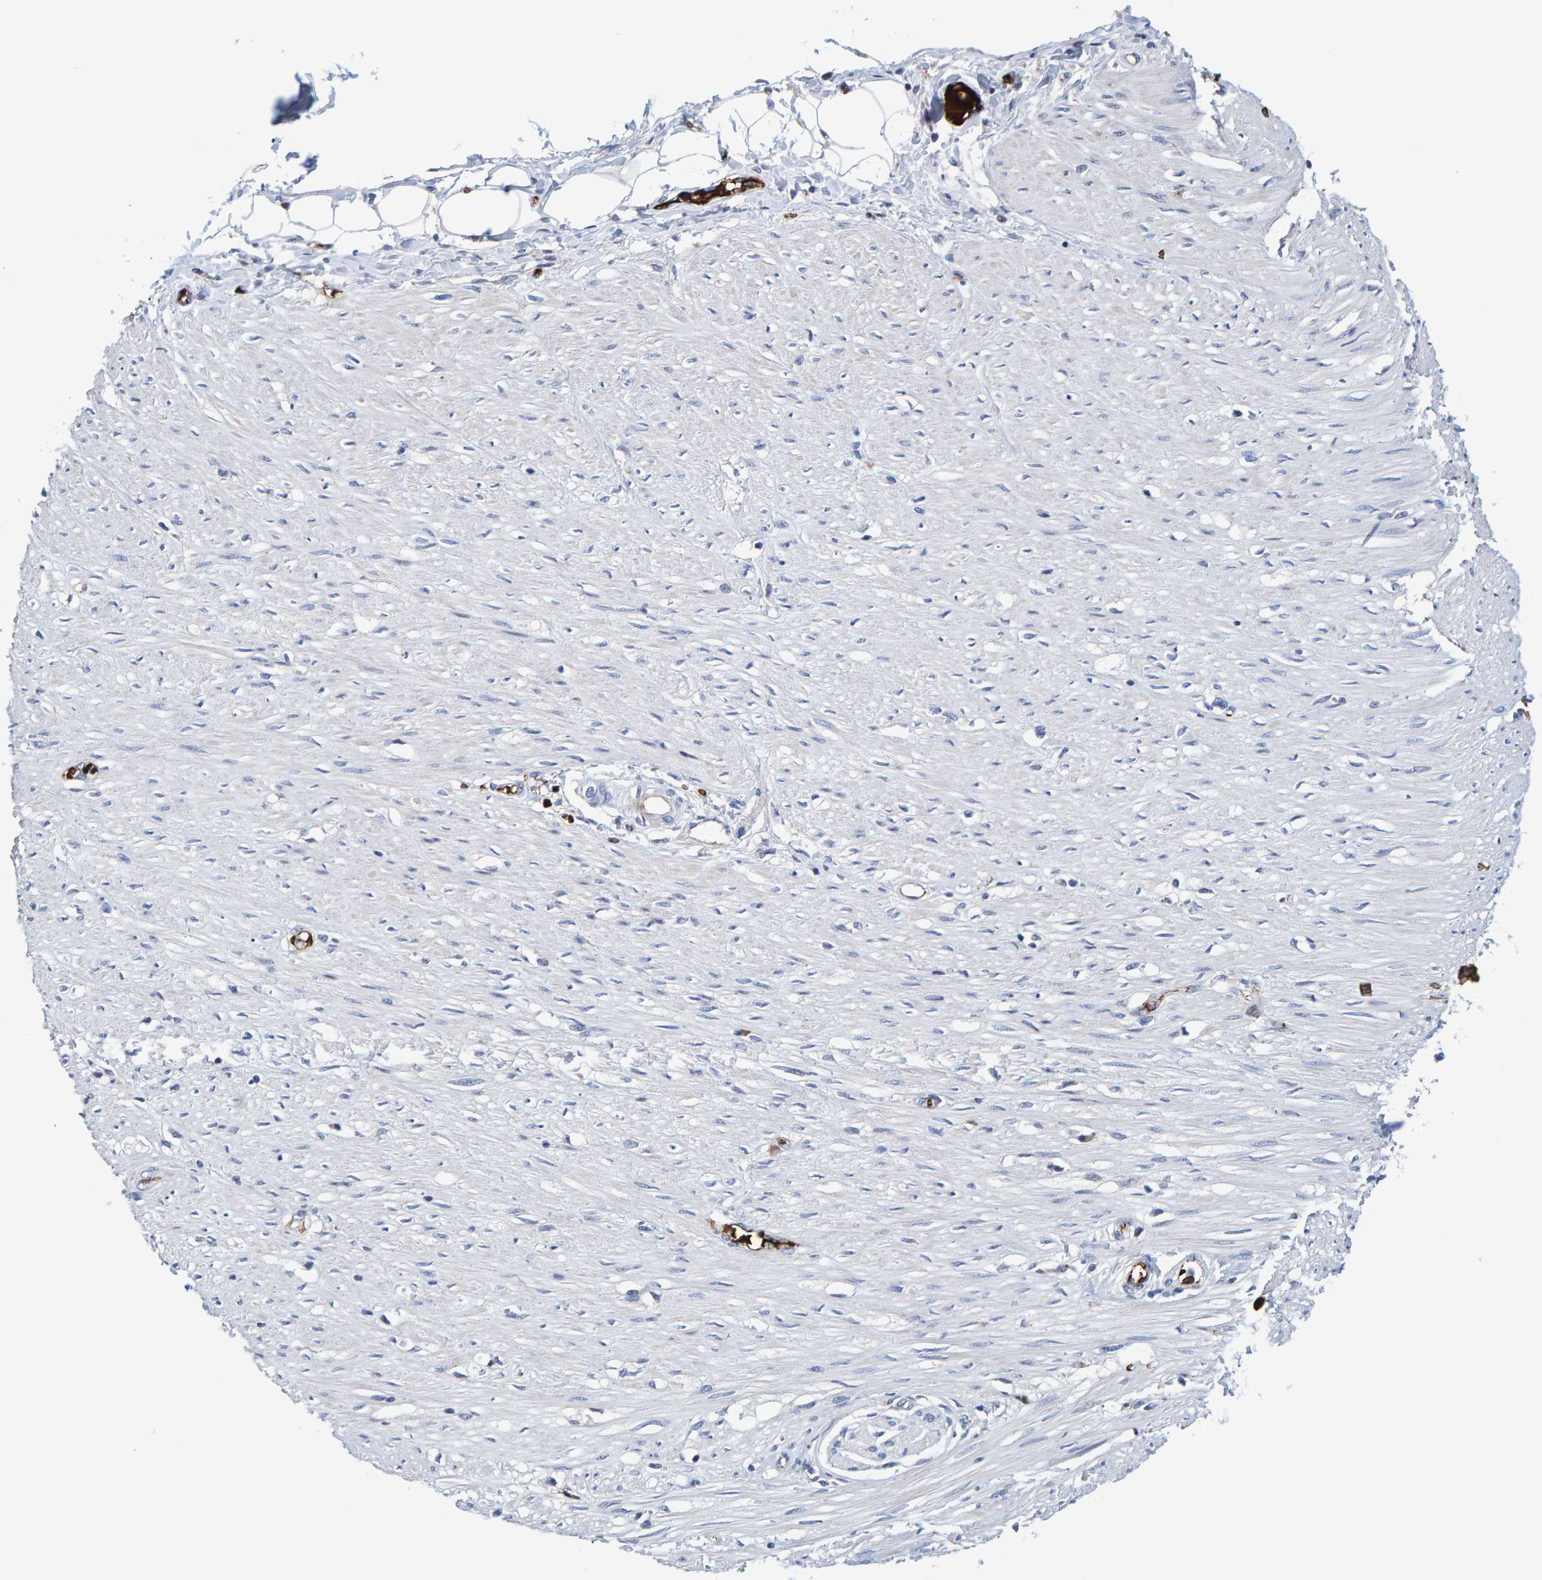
{"staining": {"intensity": "negative", "quantity": "none", "location": "none"}, "tissue": "adipose tissue", "cell_type": "Adipocytes", "image_type": "normal", "snomed": [{"axis": "morphology", "description": "Normal tissue, NOS"}, {"axis": "morphology", "description": "Adenocarcinoma, NOS"}, {"axis": "topography", "description": "Colon"}, {"axis": "topography", "description": "Peripheral nerve tissue"}], "caption": "The histopathology image demonstrates no staining of adipocytes in benign adipose tissue.", "gene": "VPS9D1", "patient": {"sex": "male", "age": 14}}